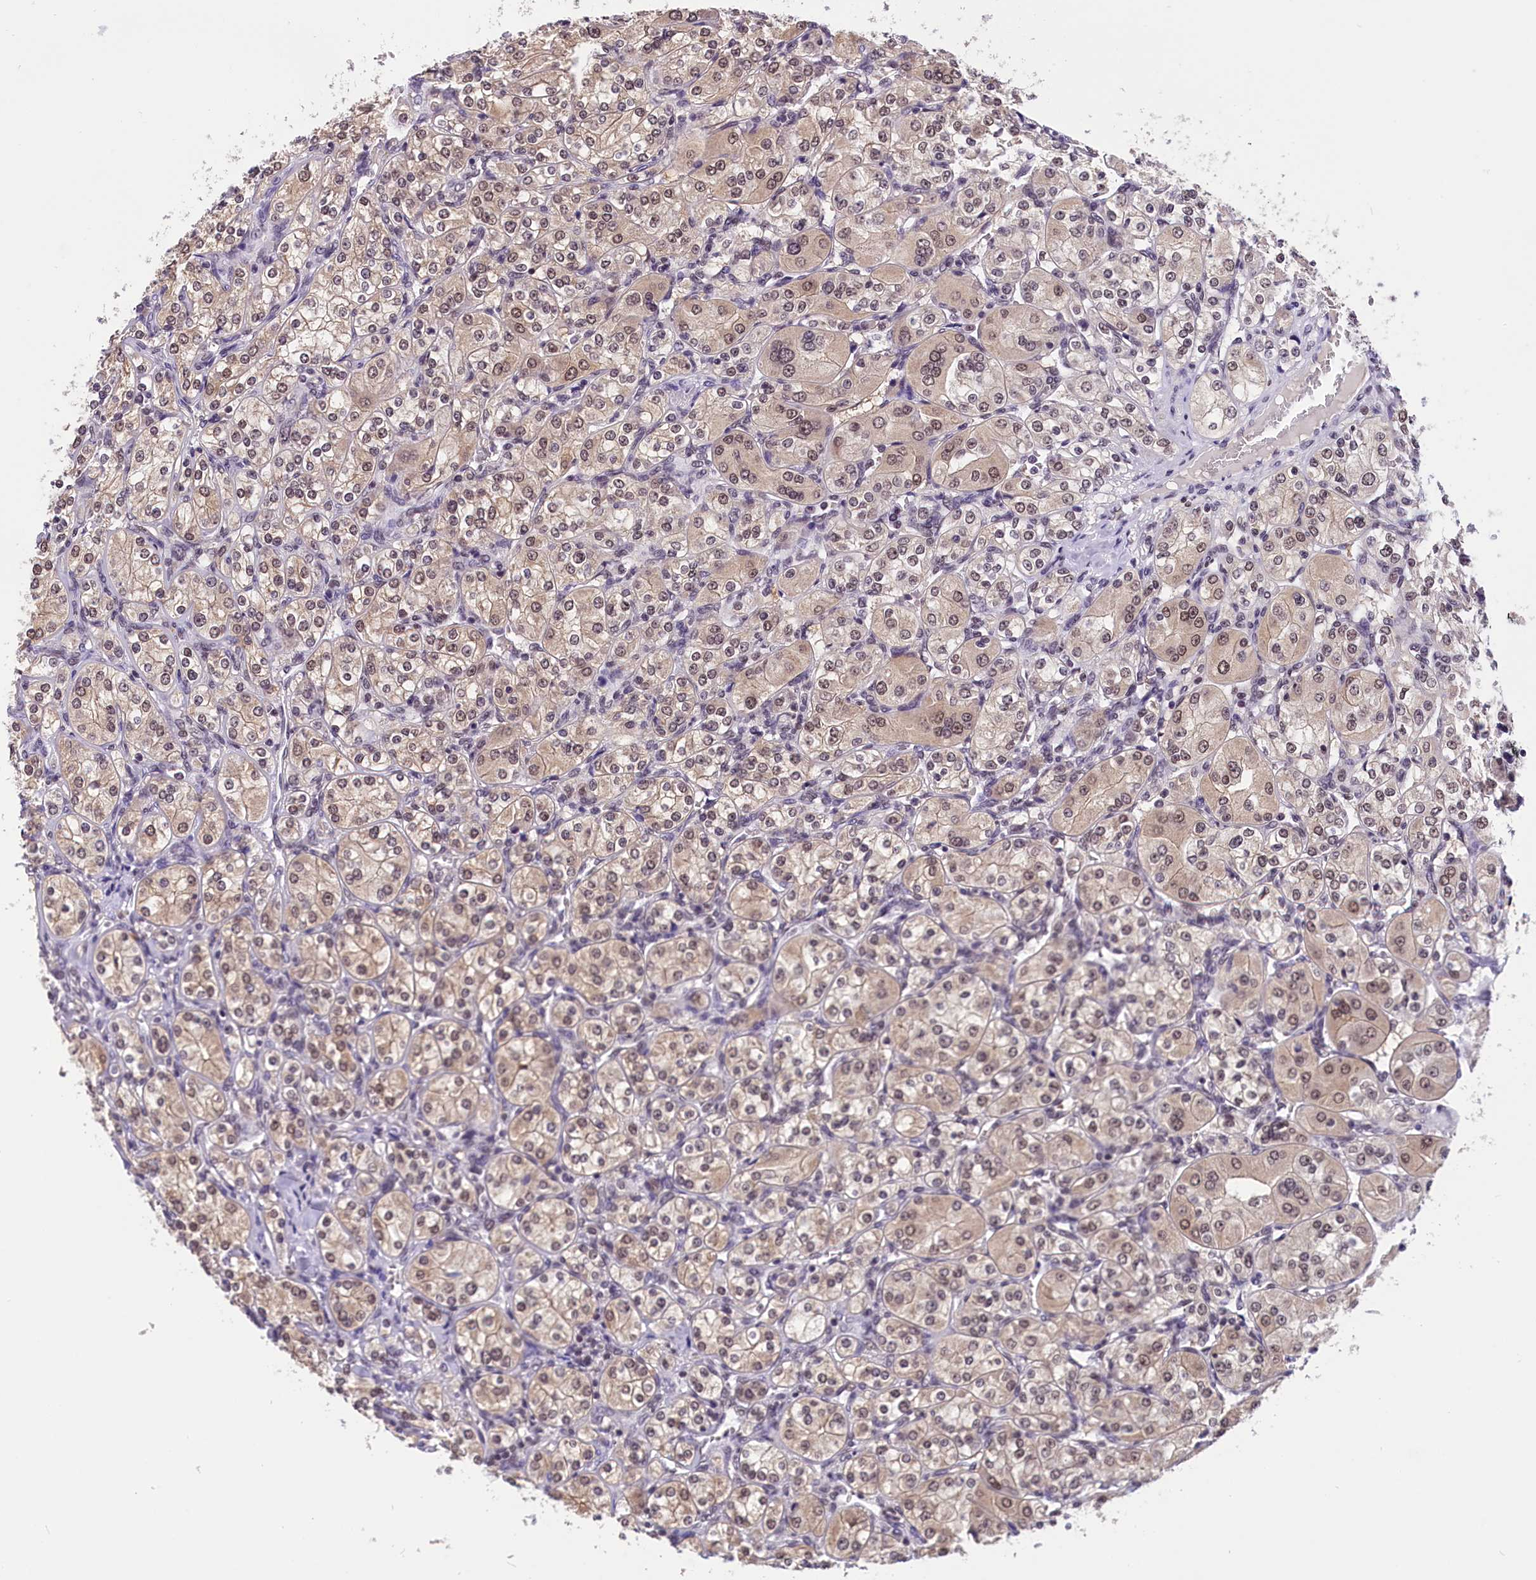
{"staining": {"intensity": "moderate", "quantity": ">75%", "location": "nuclear"}, "tissue": "renal cancer", "cell_type": "Tumor cells", "image_type": "cancer", "snomed": [{"axis": "morphology", "description": "Adenocarcinoma, NOS"}, {"axis": "topography", "description": "Kidney"}], "caption": "Protein expression by immunohistochemistry shows moderate nuclear staining in about >75% of tumor cells in renal cancer (adenocarcinoma).", "gene": "ZC3H4", "patient": {"sex": "male", "age": 77}}